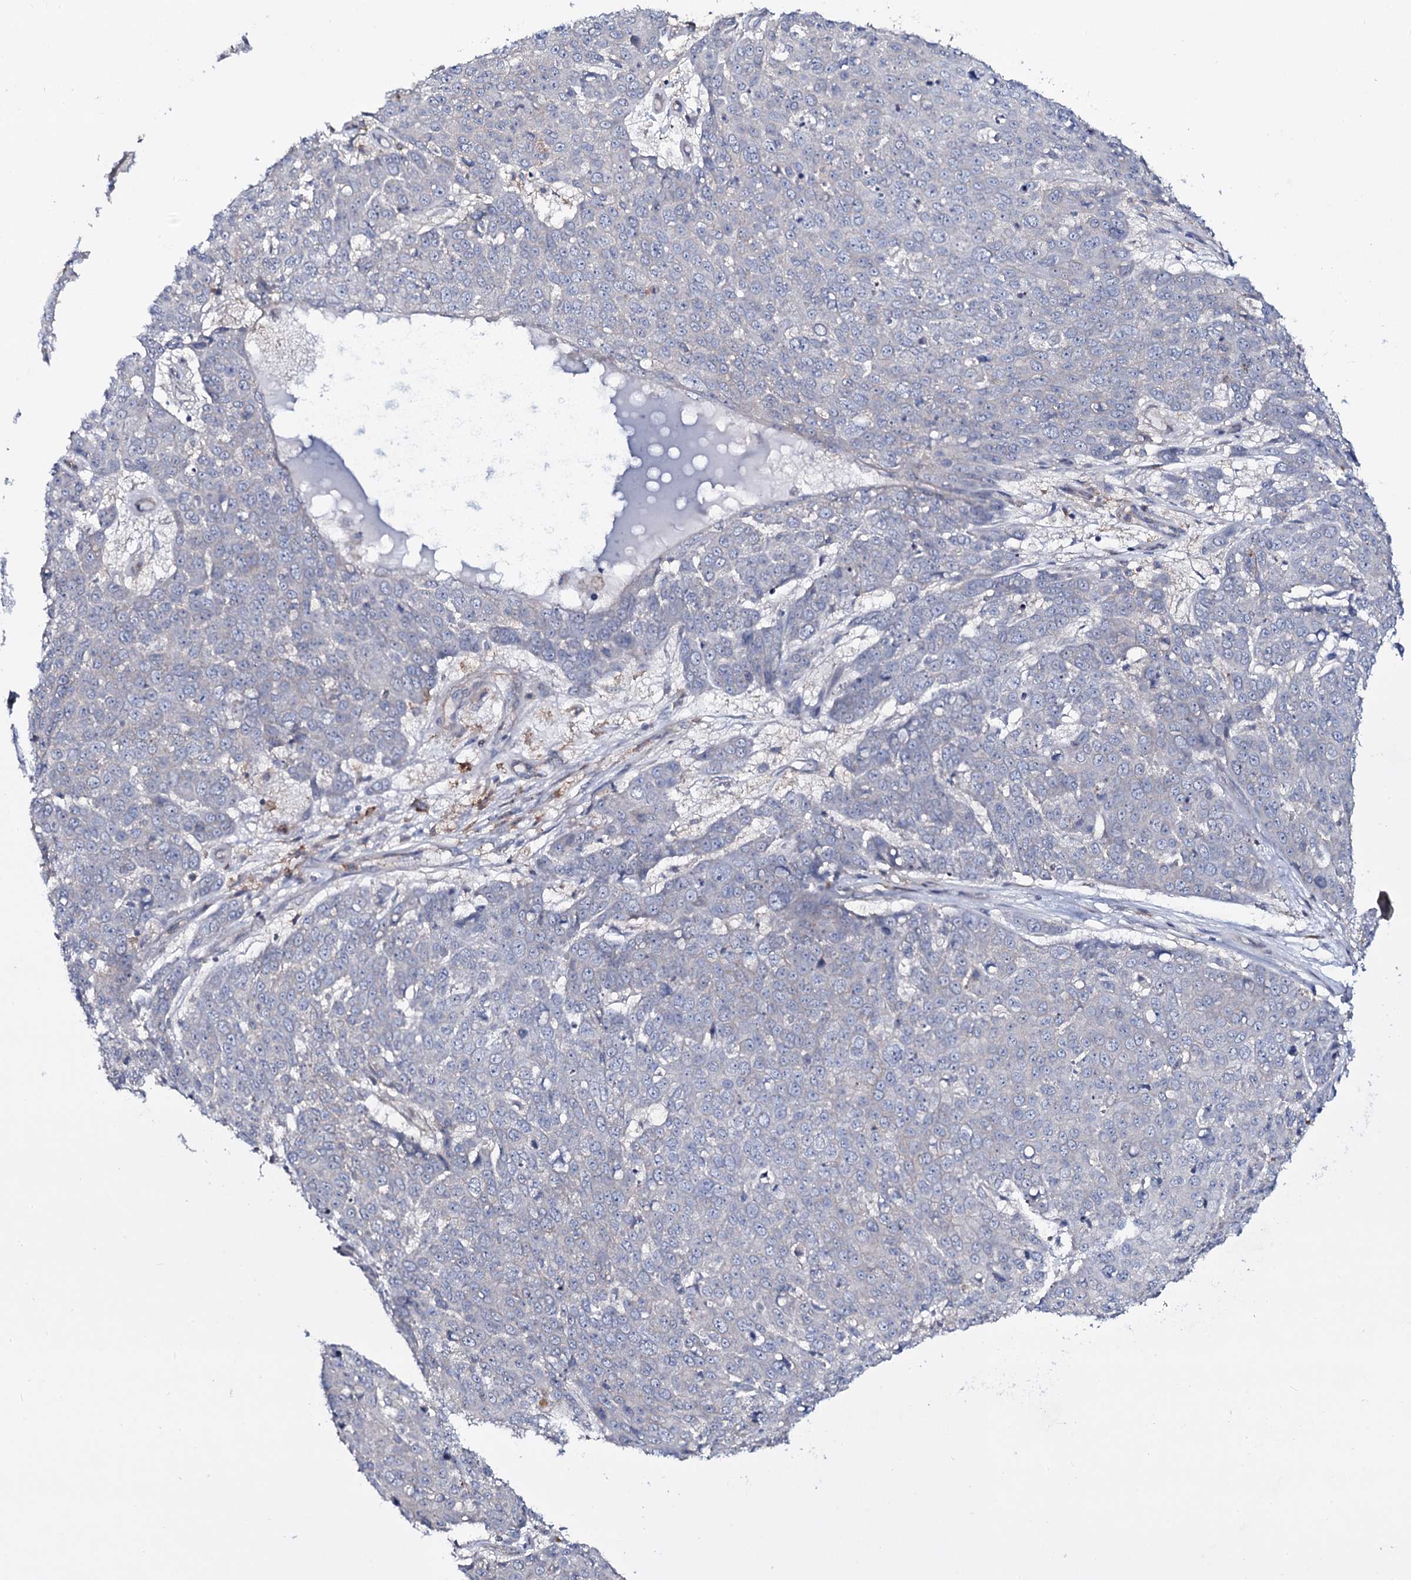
{"staining": {"intensity": "negative", "quantity": "none", "location": "none"}, "tissue": "skin cancer", "cell_type": "Tumor cells", "image_type": "cancer", "snomed": [{"axis": "morphology", "description": "Squamous cell carcinoma, NOS"}, {"axis": "topography", "description": "Skin"}], "caption": "Tumor cells are negative for protein expression in human squamous cell carcinoma (skin).", "gene": "SNAP23", "patient": {"sex": "male", "age": 71}}